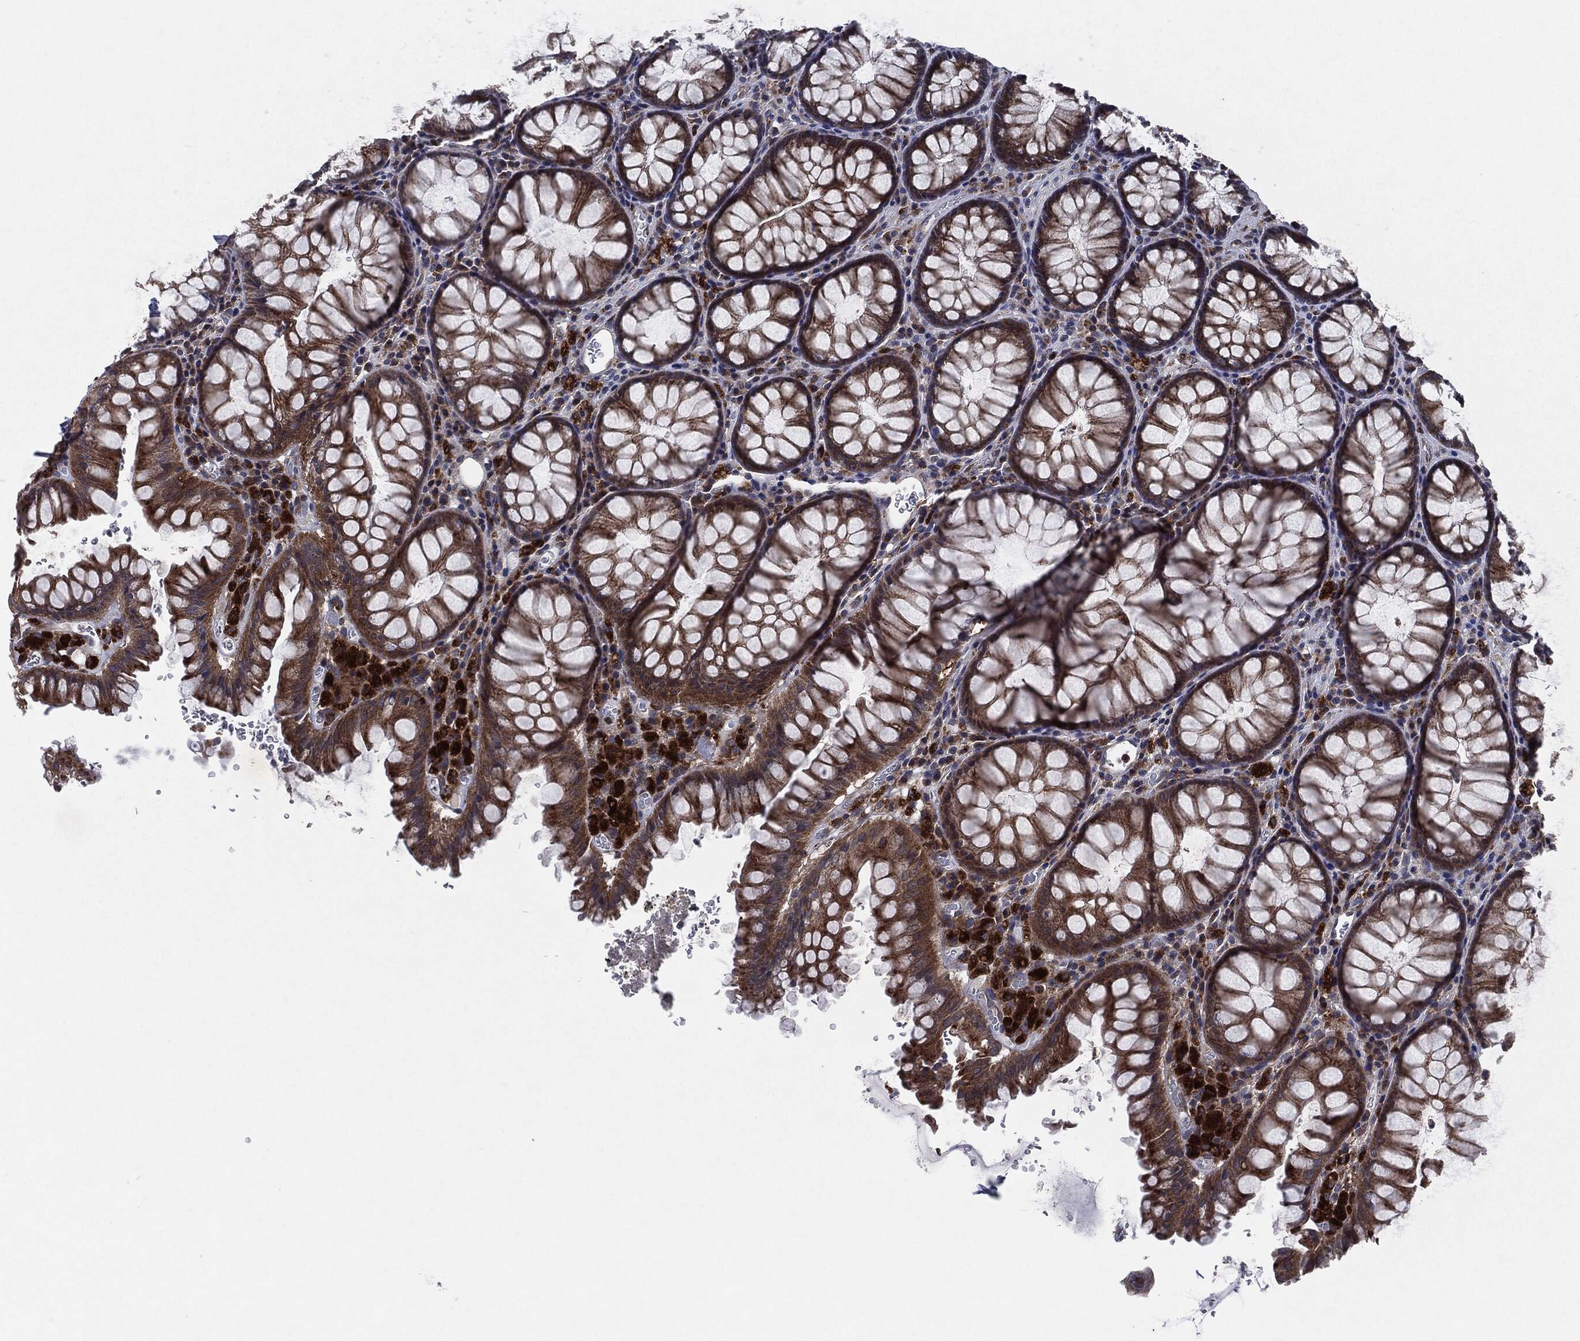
{"staining": {"intensity": "moderate", "quantity": "25%-75%", "location": "cytoplasmic/membranous"}, "tissue": "rectum", "cell_type": "Glandular cells", "image_type": "normal", "snomed": [{"axis": "morphology", "description": "Normal tissue, NOS"}, {"axis": "topography", "description": "Rectum"}], "caption": "IHC photomicrograph of normal rectum: human rectum stained using IHC displays medium levels of moderate protein expression localized specifically in the cytoplasmic/membranous of glandular cells, appearing as a cytoplasmic/membranous brown color.", "gene": "SLC31A2", "patient": {"sex": "female", "age": 68}}